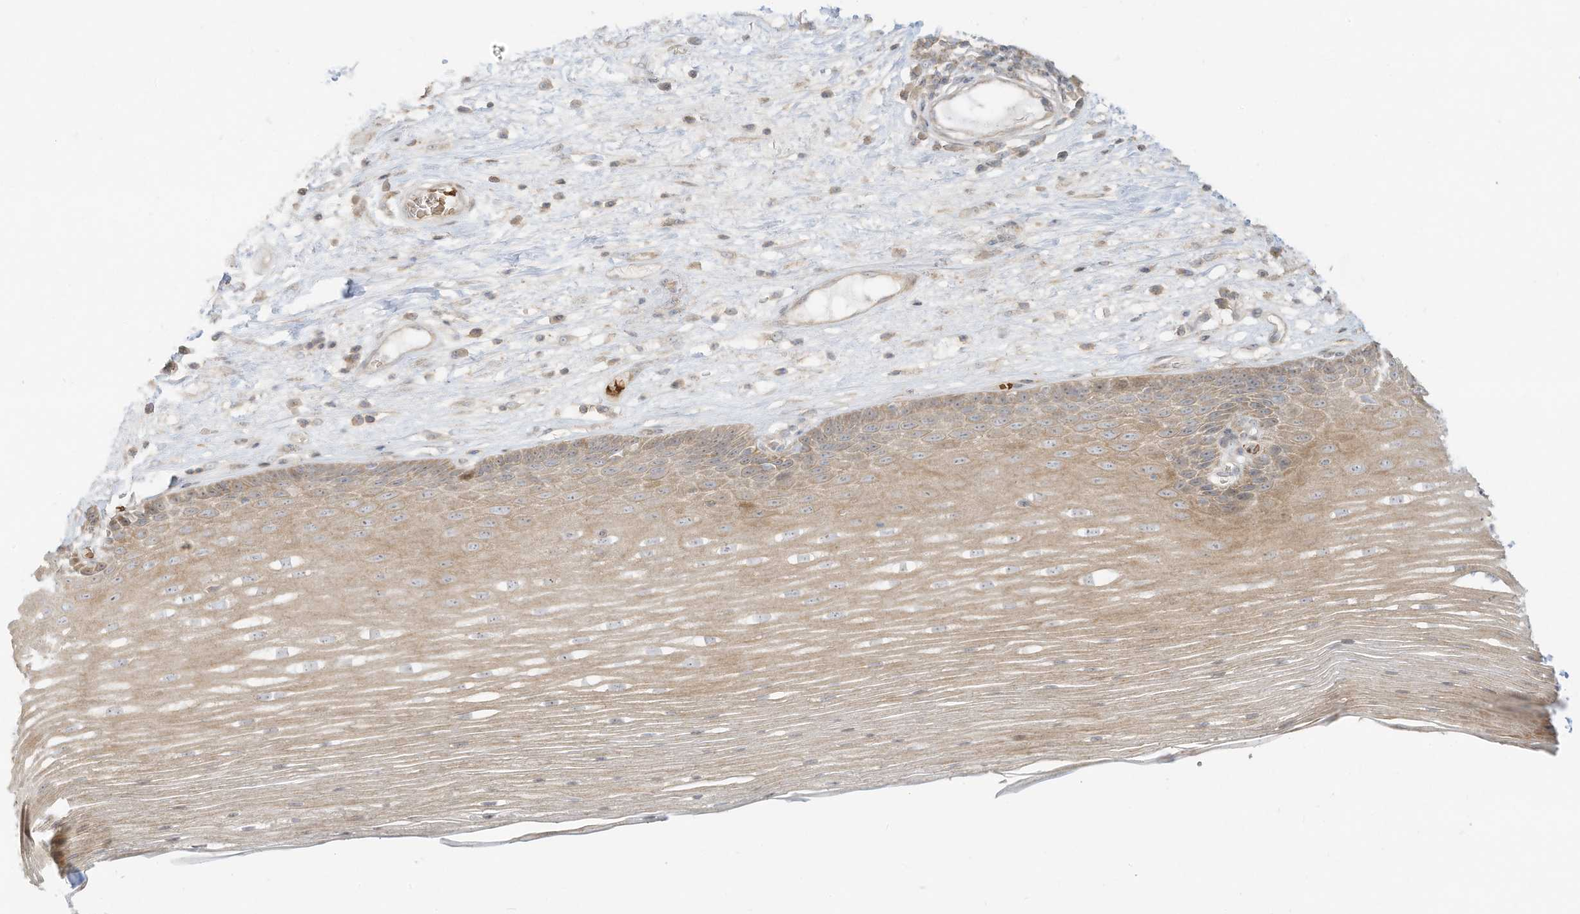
{"staining": {"intensity": "weak", "quantity": ">75%", "location": "cytoplasmic/membranous"}, "tissue": "esophagus", "cell_type": "Squamous epithelial cells", "image_type": "normal", "snomed": [{"axis": "morphology", "description": "Normal tissue, NOS"}, {"axis": "topography", "description": "Esophagus"}], "caption": "Protein analysis of normal esophagus reveals weak cytoplasmic/membranous positivity in approximately >75% of squamous epithelial cells. The protein of interest is stained brown, and the nuclei are stained in blue (DAB IHC with brightfield microscopy, high magnification).", "gene": "OFD1", "patient": {"sex": "male", "age": 62}}